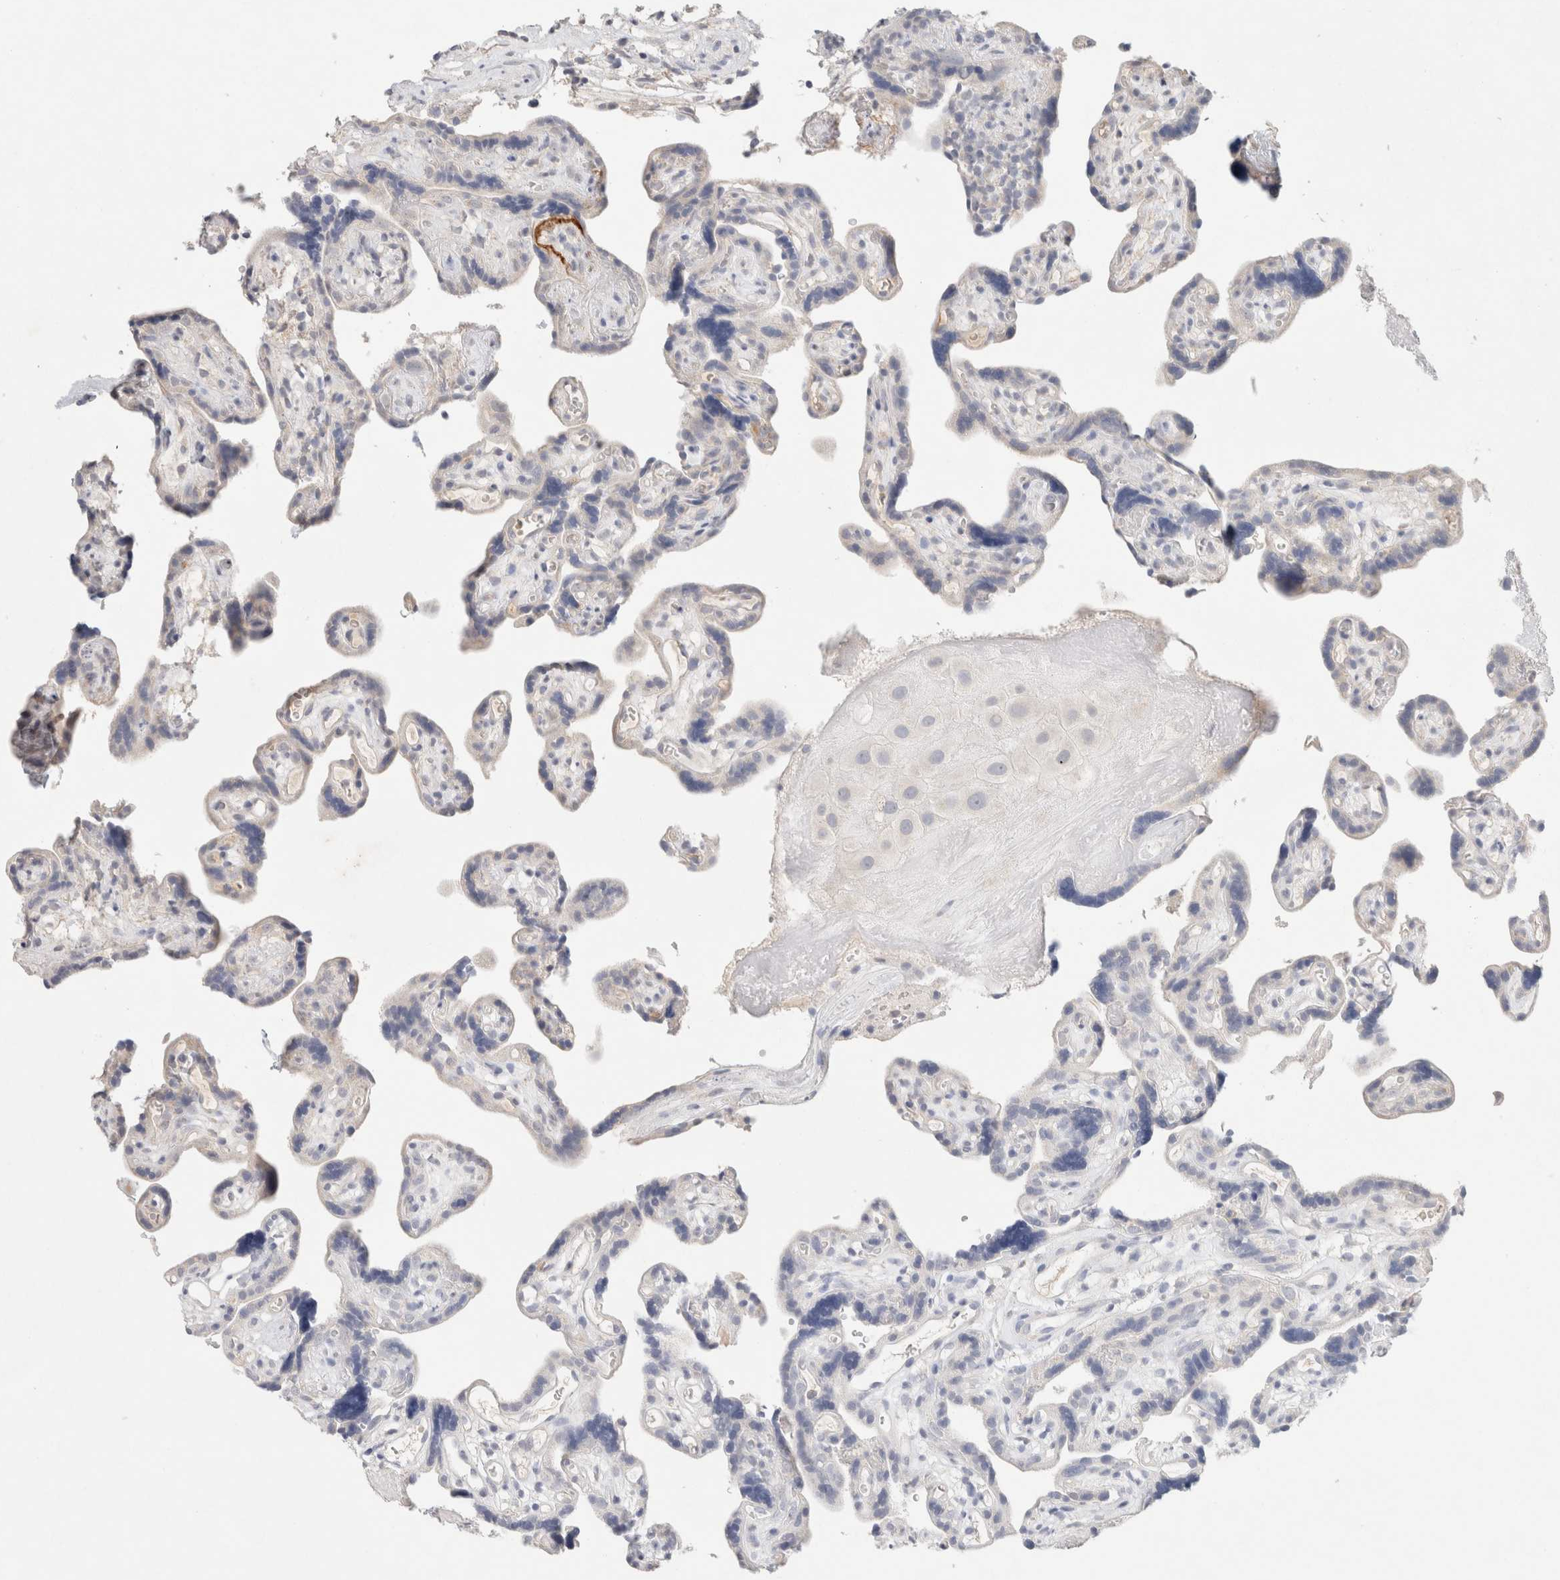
{"staining": {"intensity": "negative", "quantity": "none", "location": "none"}, "tissue": "placenta", "cell_type": "Decidual cells", "image_type": "normal", "snomed": [{"axis": "morphology", "description": "Normal tissue, NOS"}, {"axis": "topography", "description": "Placenta"}], "caption": "An immunohistochemistry (IHC) histopathology image of normal placenta is shown. There is no staining in decidual cells of placenta. (Brightfield microscopy of DAB immunohistochemistry at high magnification).", "gene": "MPP2", "patient": {"sex": "female", "age": 30}}